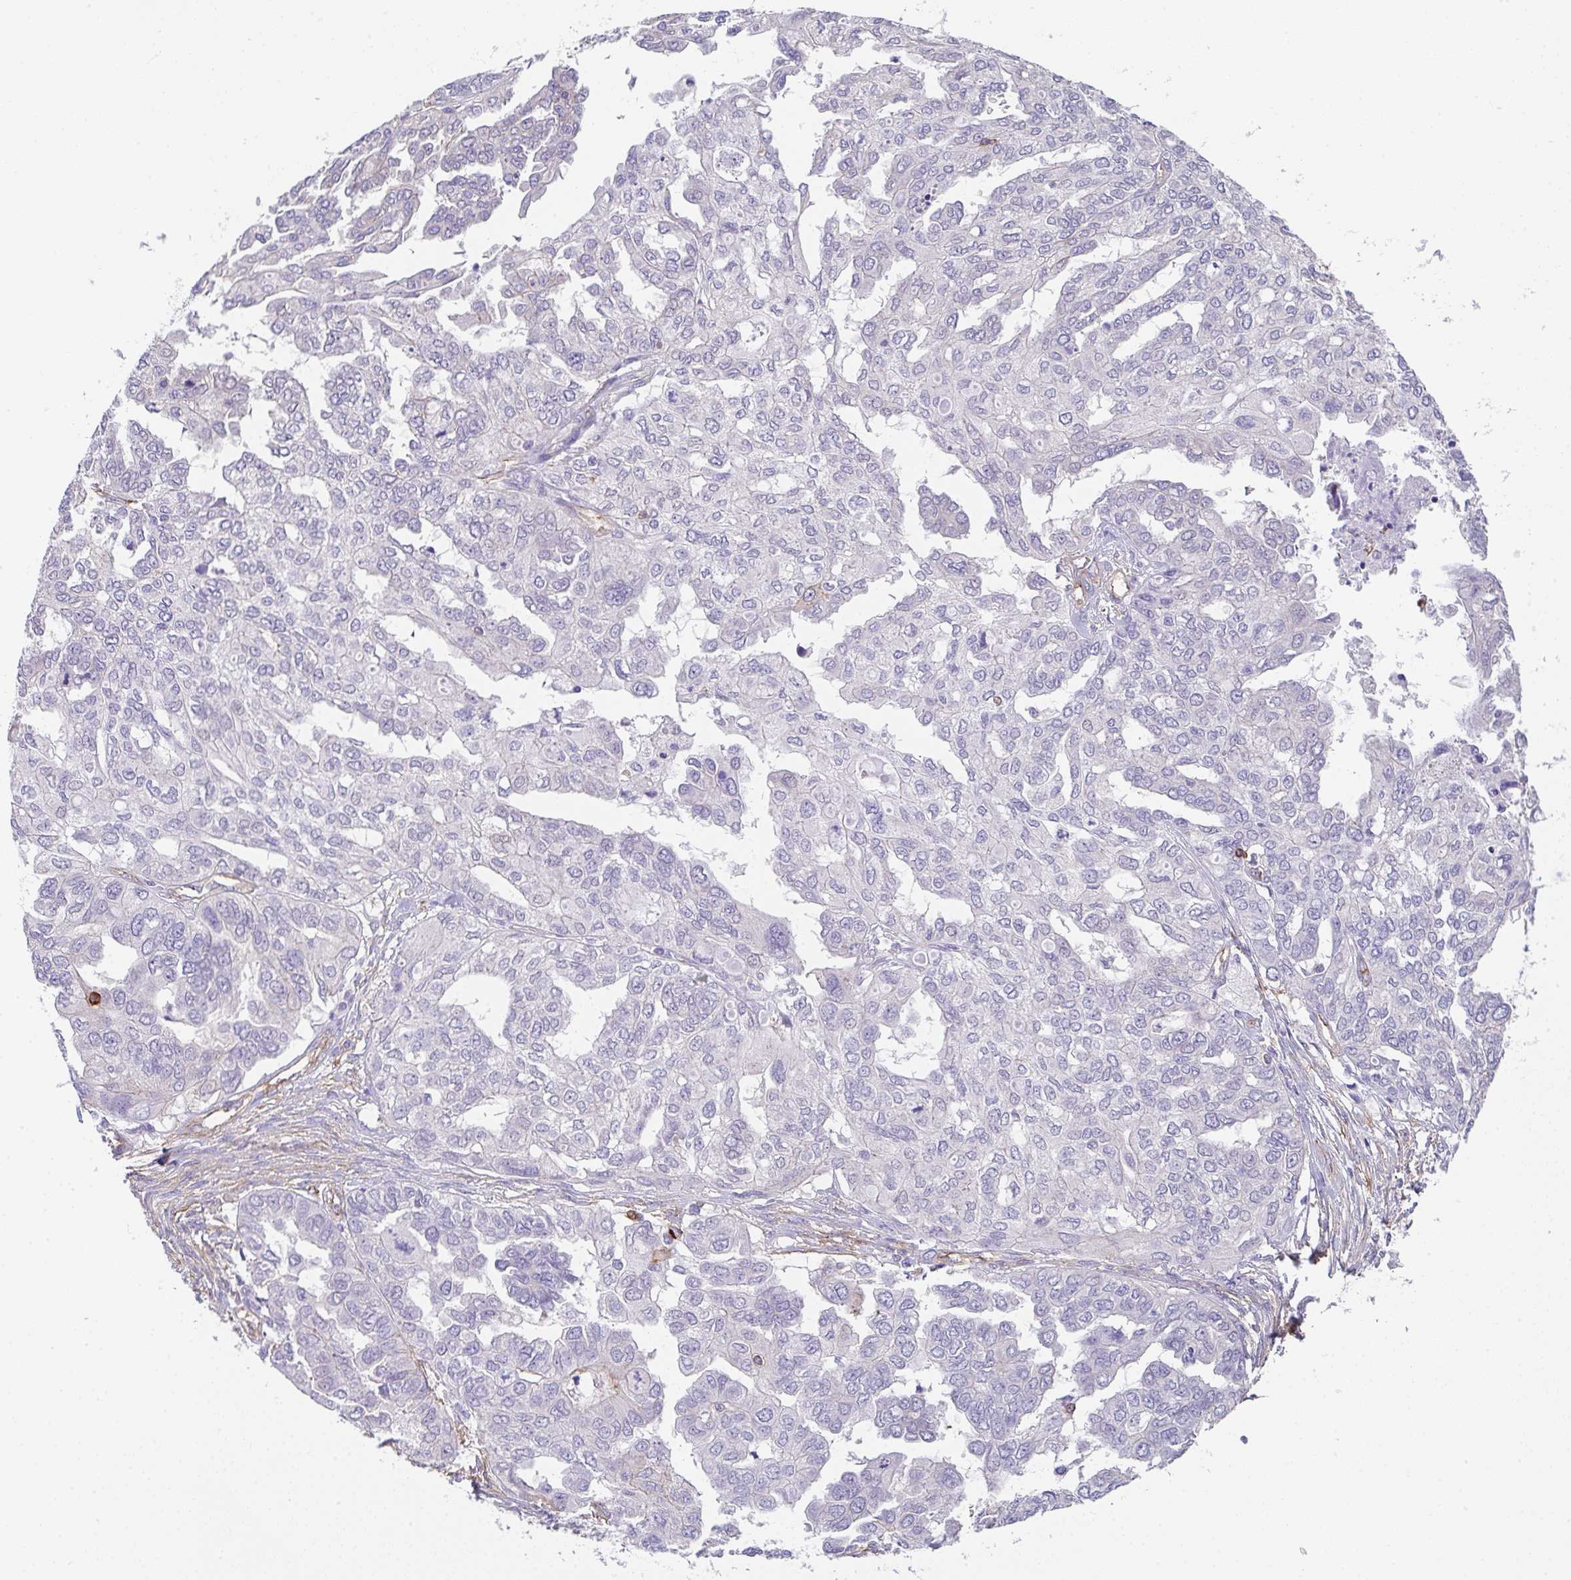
{"staining": {"intensity": "negative", "quantity": "none", "location": "none"}, "tissue": "ovarian cancer", "cell_type": "Tumor cells", "image_type": "cancer", "snomed": [{"axis": "morphology", "description": "Cystadenocarcinoma, serous, NOS"}, {"axis": "topography", "description": "Ovary"}], "caption": "This is a micrograph of immunohistochemistry (IHC) staining of ovarian cancer (serous cystadenocarcinoma), which shows no positivity in tumor cells.", "gene": "DBN1", "patient": {"sex": "female", "age": 53}}